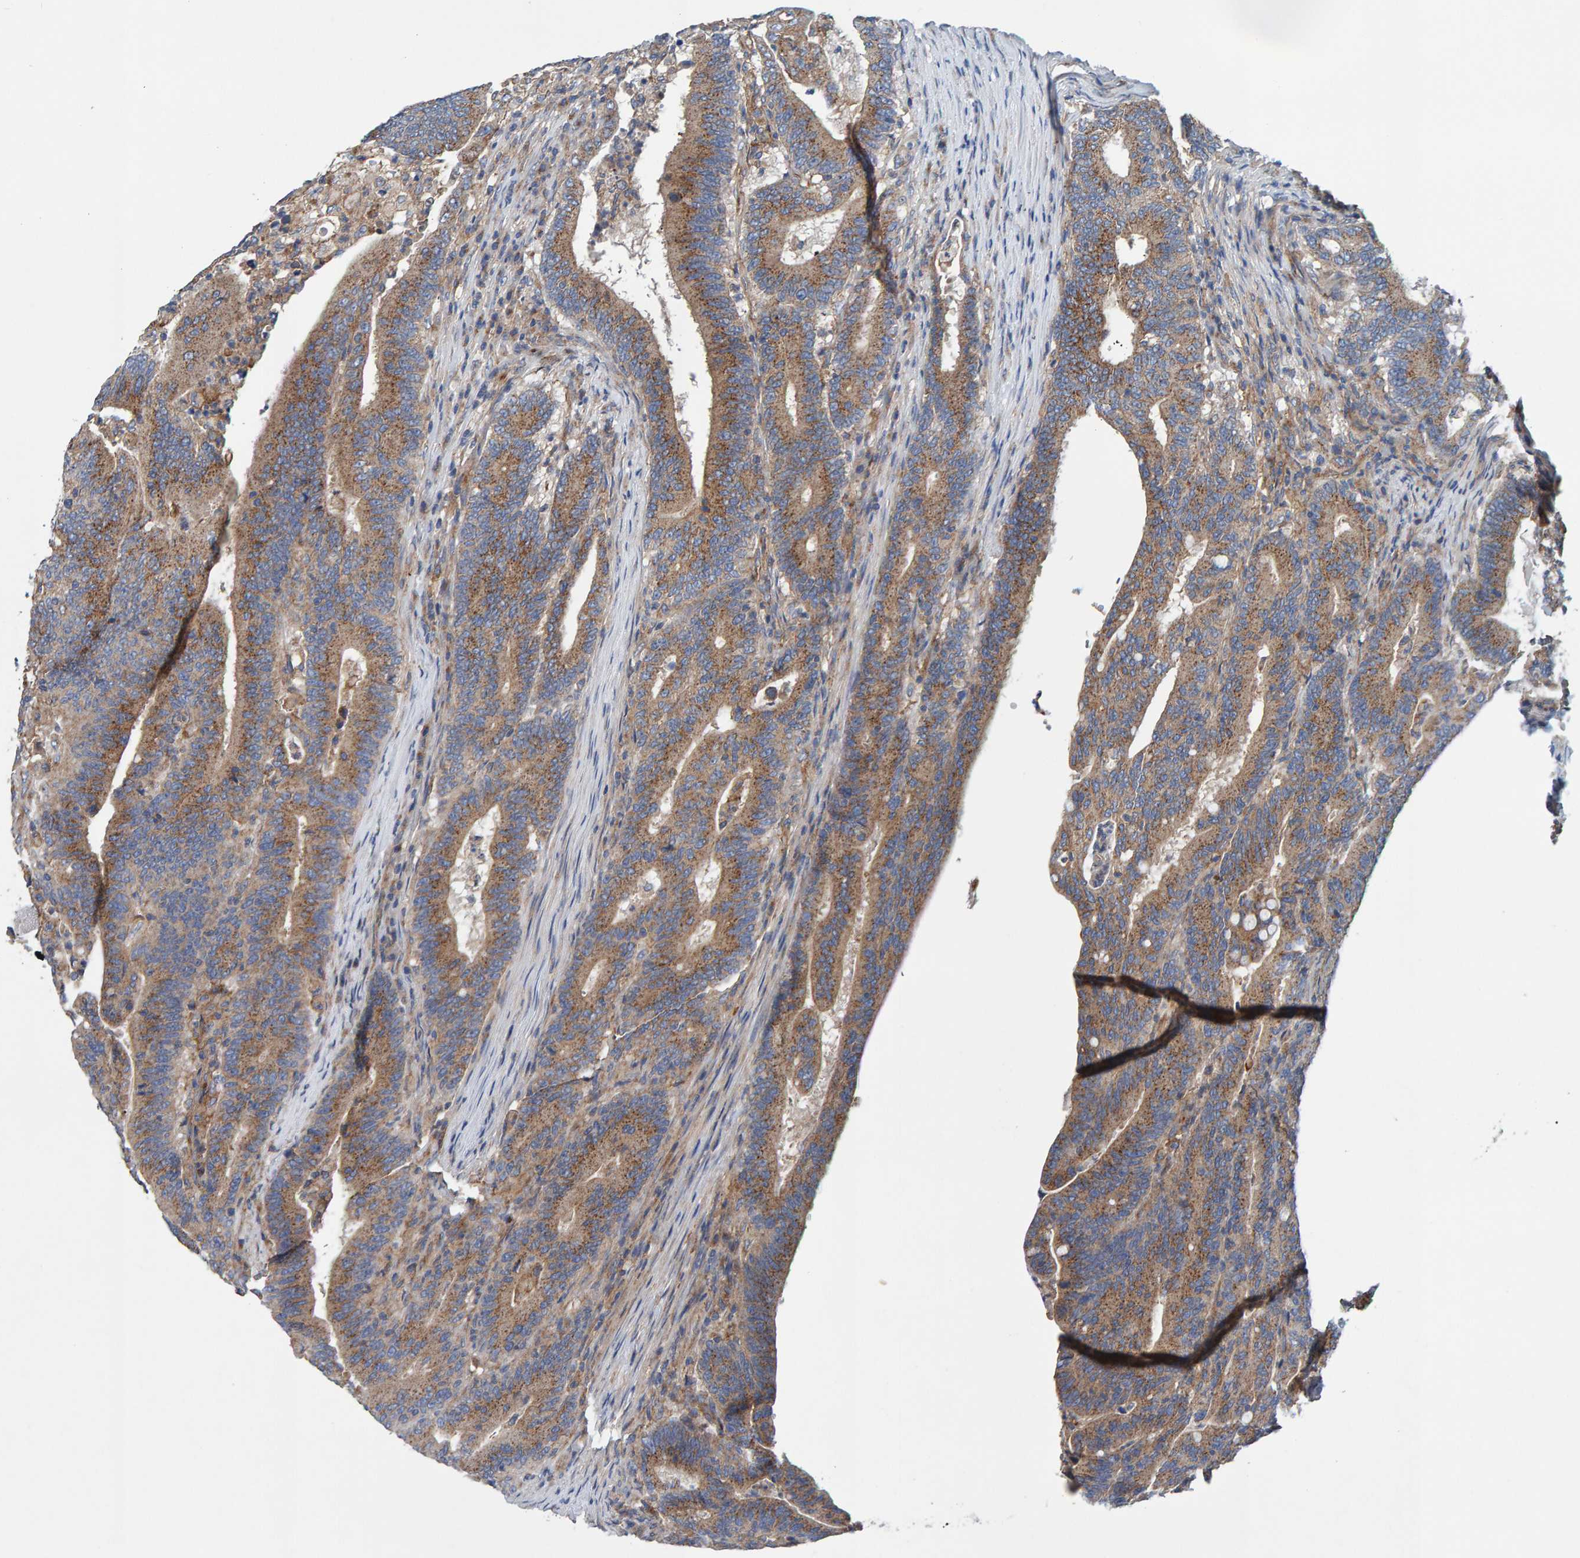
{"staining": {"intensity": "moderate", "quantity": ">75%", "location": "cytoplasmic/membranous"}, "tissue": "colorectal cancer", "cell_type": "Tumor cells", "image_type": "cancer", "snomed": [{"axis": "morphology", "description": "Adenocarcinoma, NOS"}, {"axis": "topography", "description": "Colon"}], "caption": "Immunohistochemical staining of human adenocarcinoma (colorectal) demonstrates moderate cytoplasmic/membranous protein positivity in approximately >75% of tumor cells.", "gene": "MKLN1", "patient": {"sex": "female", "age": 66}}